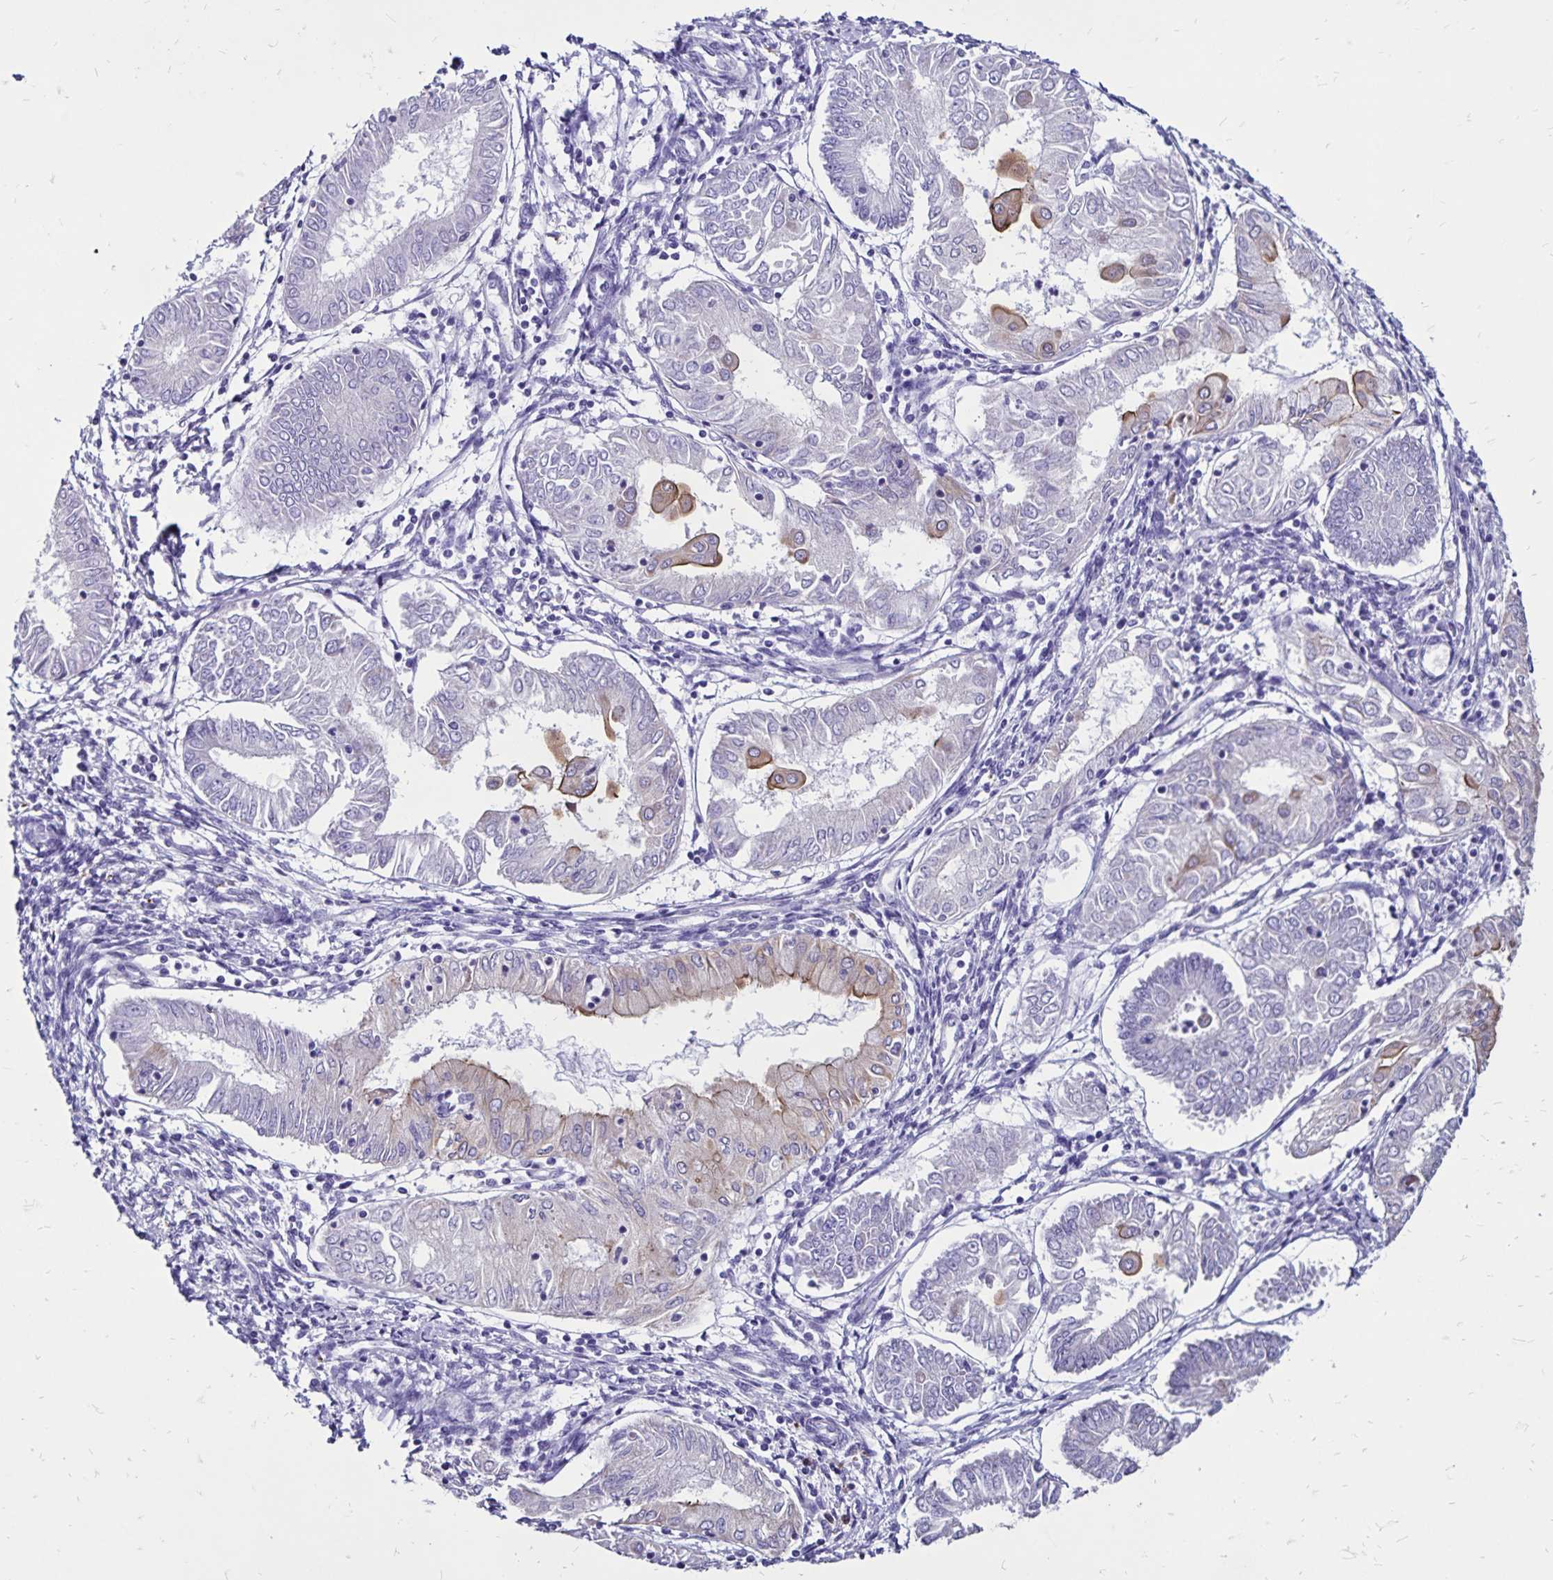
{"staining": {"intensity": "weak", "quantity": "<25%", "location": "cytoplasmic/membranous"}, "tissue": "endometrial cancer", "cell_type": "Tumor cells", "image_type": "cancer", "snomed": [{"axis": "morphology", "description": "Adenocarcinoma, NOS"}, {"axis": "topography", "description": "Endometrium"}], "caption": "Histopathology image shows no significant protein positivity in tumor cells of endometrial cancer.", "gene": "EVPL", "patient": {"sex": "female", "age": 68}}